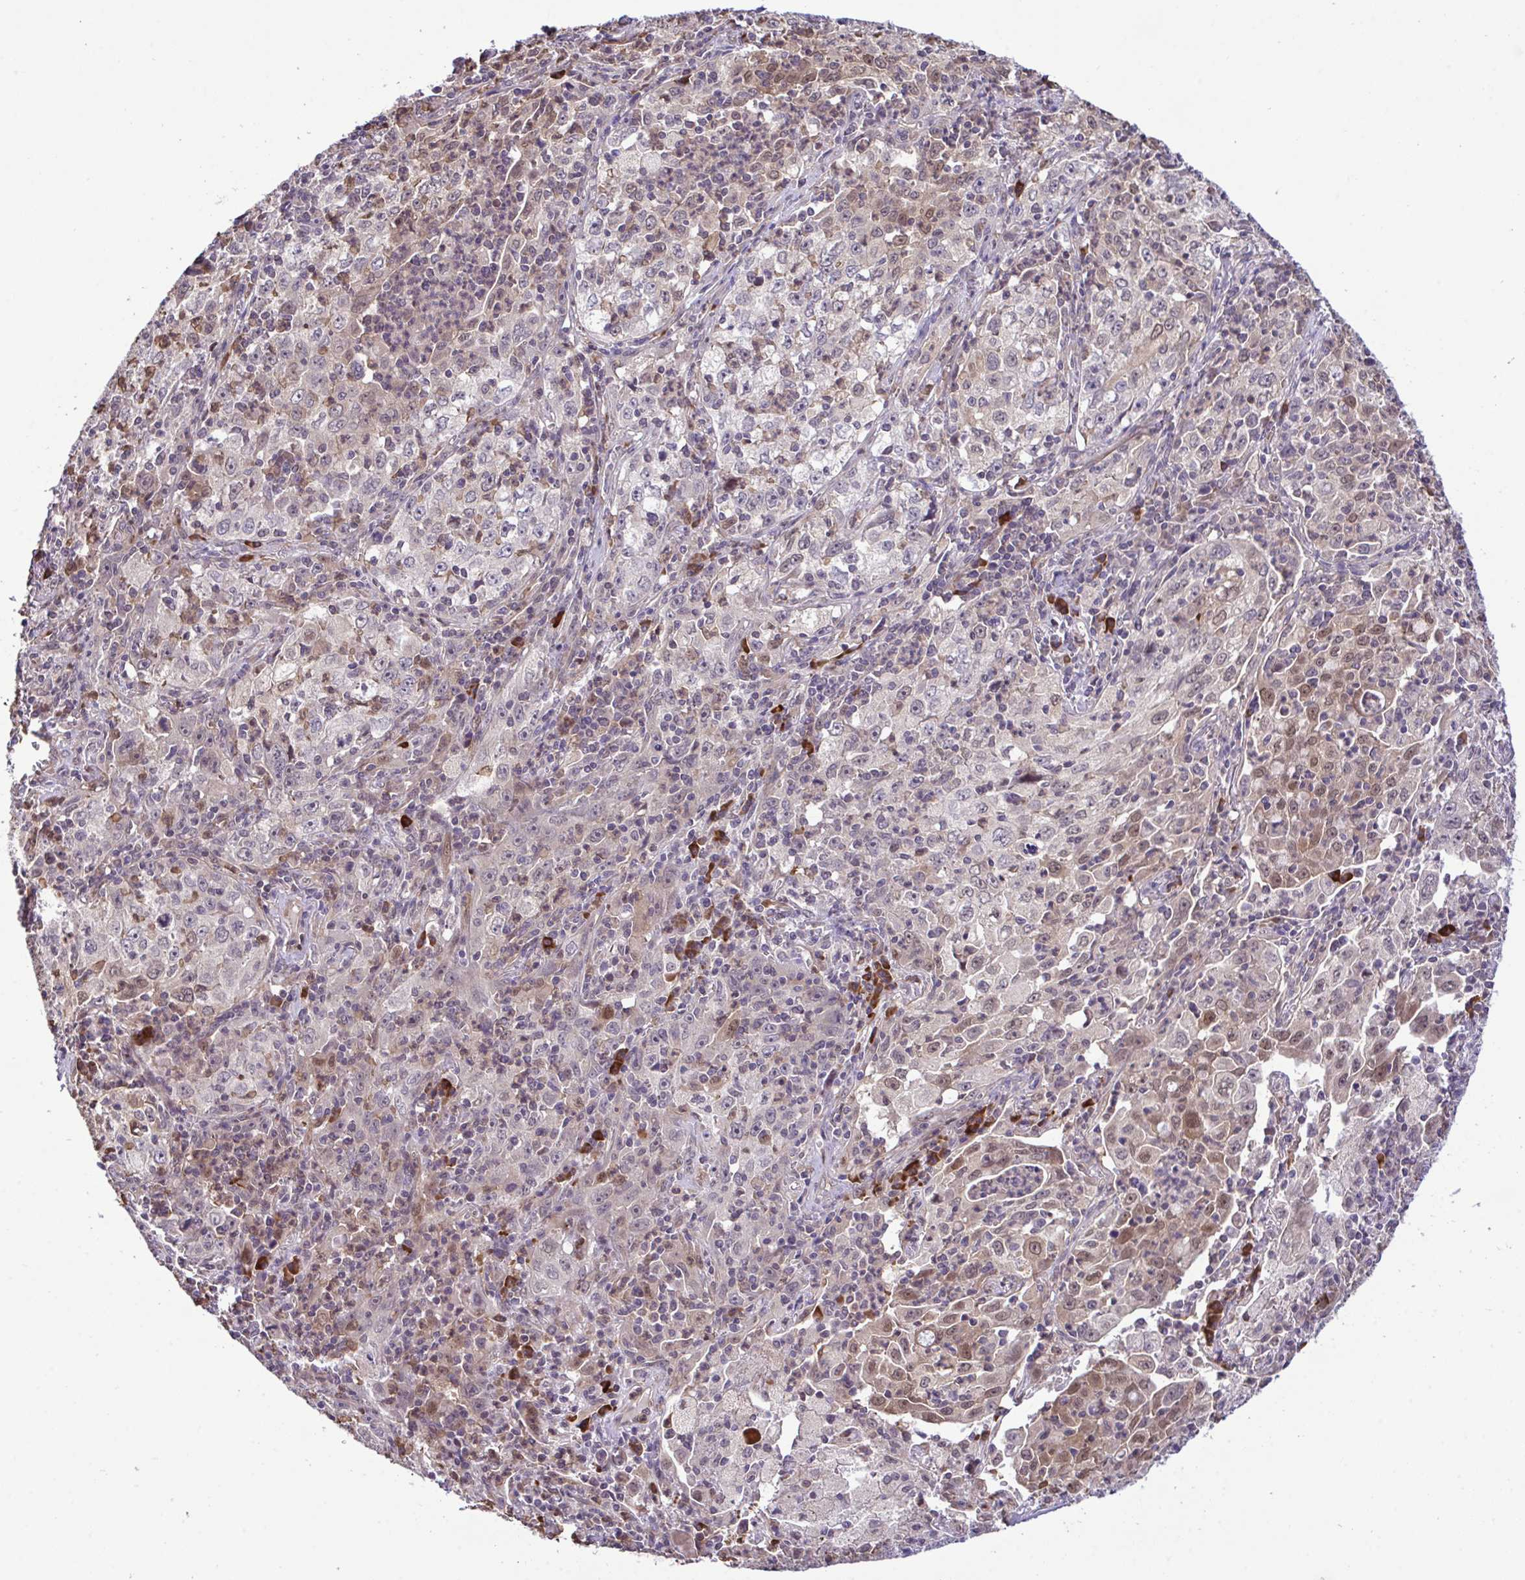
{"staining": {"intensity": "moderate", "quantity": "<25%", "location": "cytoplasmic/membranous,nuclear"}, "tissue": "lung cancer", "cell_type": "Tumor cells", "image_type": "cancer", "snomed": [{"axis": "morphology", "description": "Squamous cell carcinoma, NOS"}, {"axis": "topography", "description": "Lung"}], "caption": "Protein expression analysis of squamous cell carcinoma (lung) demonstrates moderate cytoplasmic/membranous and nuclear expression in about <25% of tumor cells.", "gene": "CMPK1", "patient": {"sex": "male", "age": 71}}